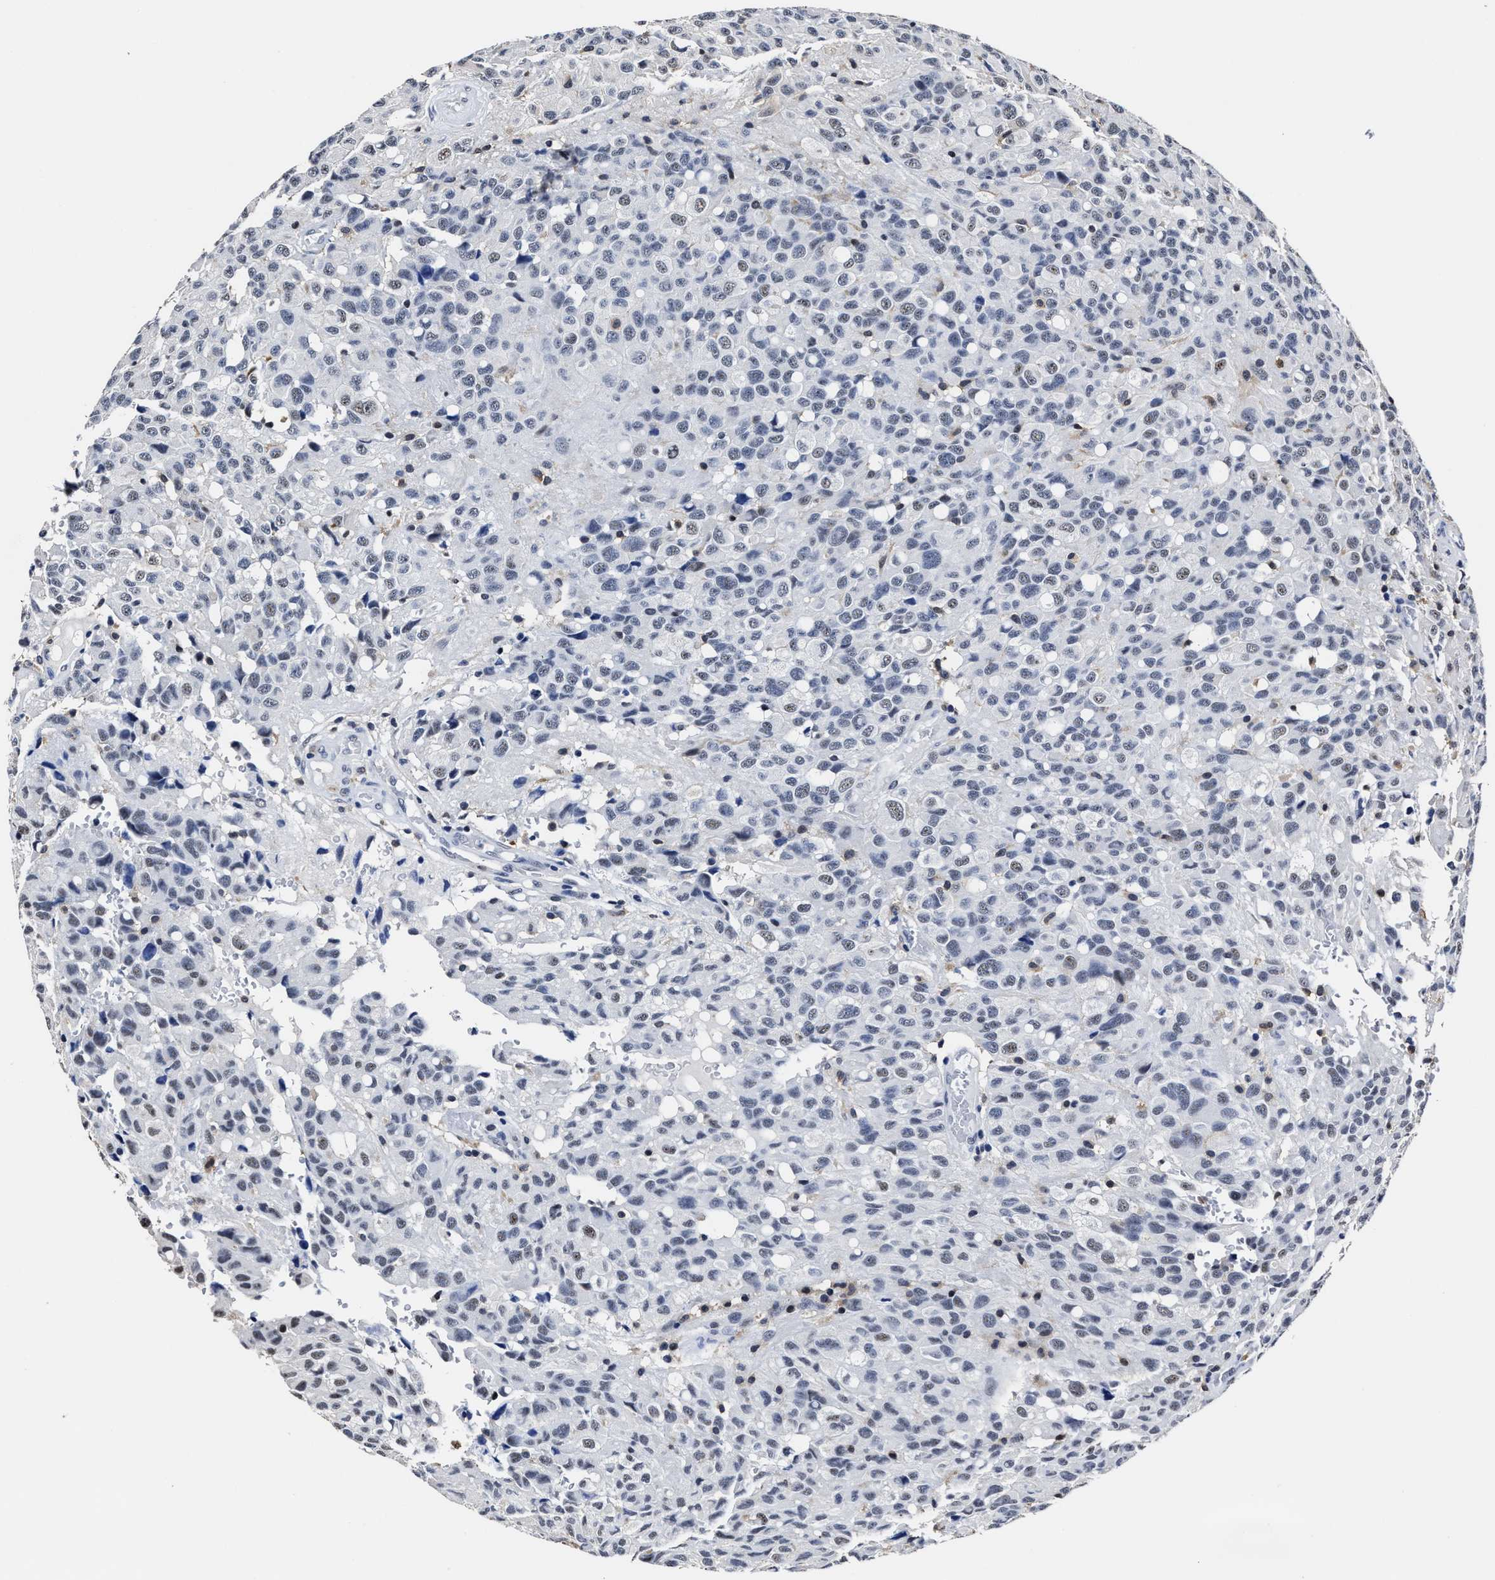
{"staining": {"intensity": "negative", "quantity": "none", "location": "none"}, "tissue": "glioma", "cell_type": "Tumor cells", "image_type": "cancer", "snomed": [{"axis": "morphology", "description": "Glioma, malignant, High grade"}, {"axis": "topography", "description": "Brain"}], "caption": "Immunohistochemistry (IHC) photomicrograph of human malignant glioma (high-grade) stained for a protein (brown), which exhibits no staining in tumor cells.", "gene": "PRPF4B", "patient": {"sex": "male", "age": 32}}